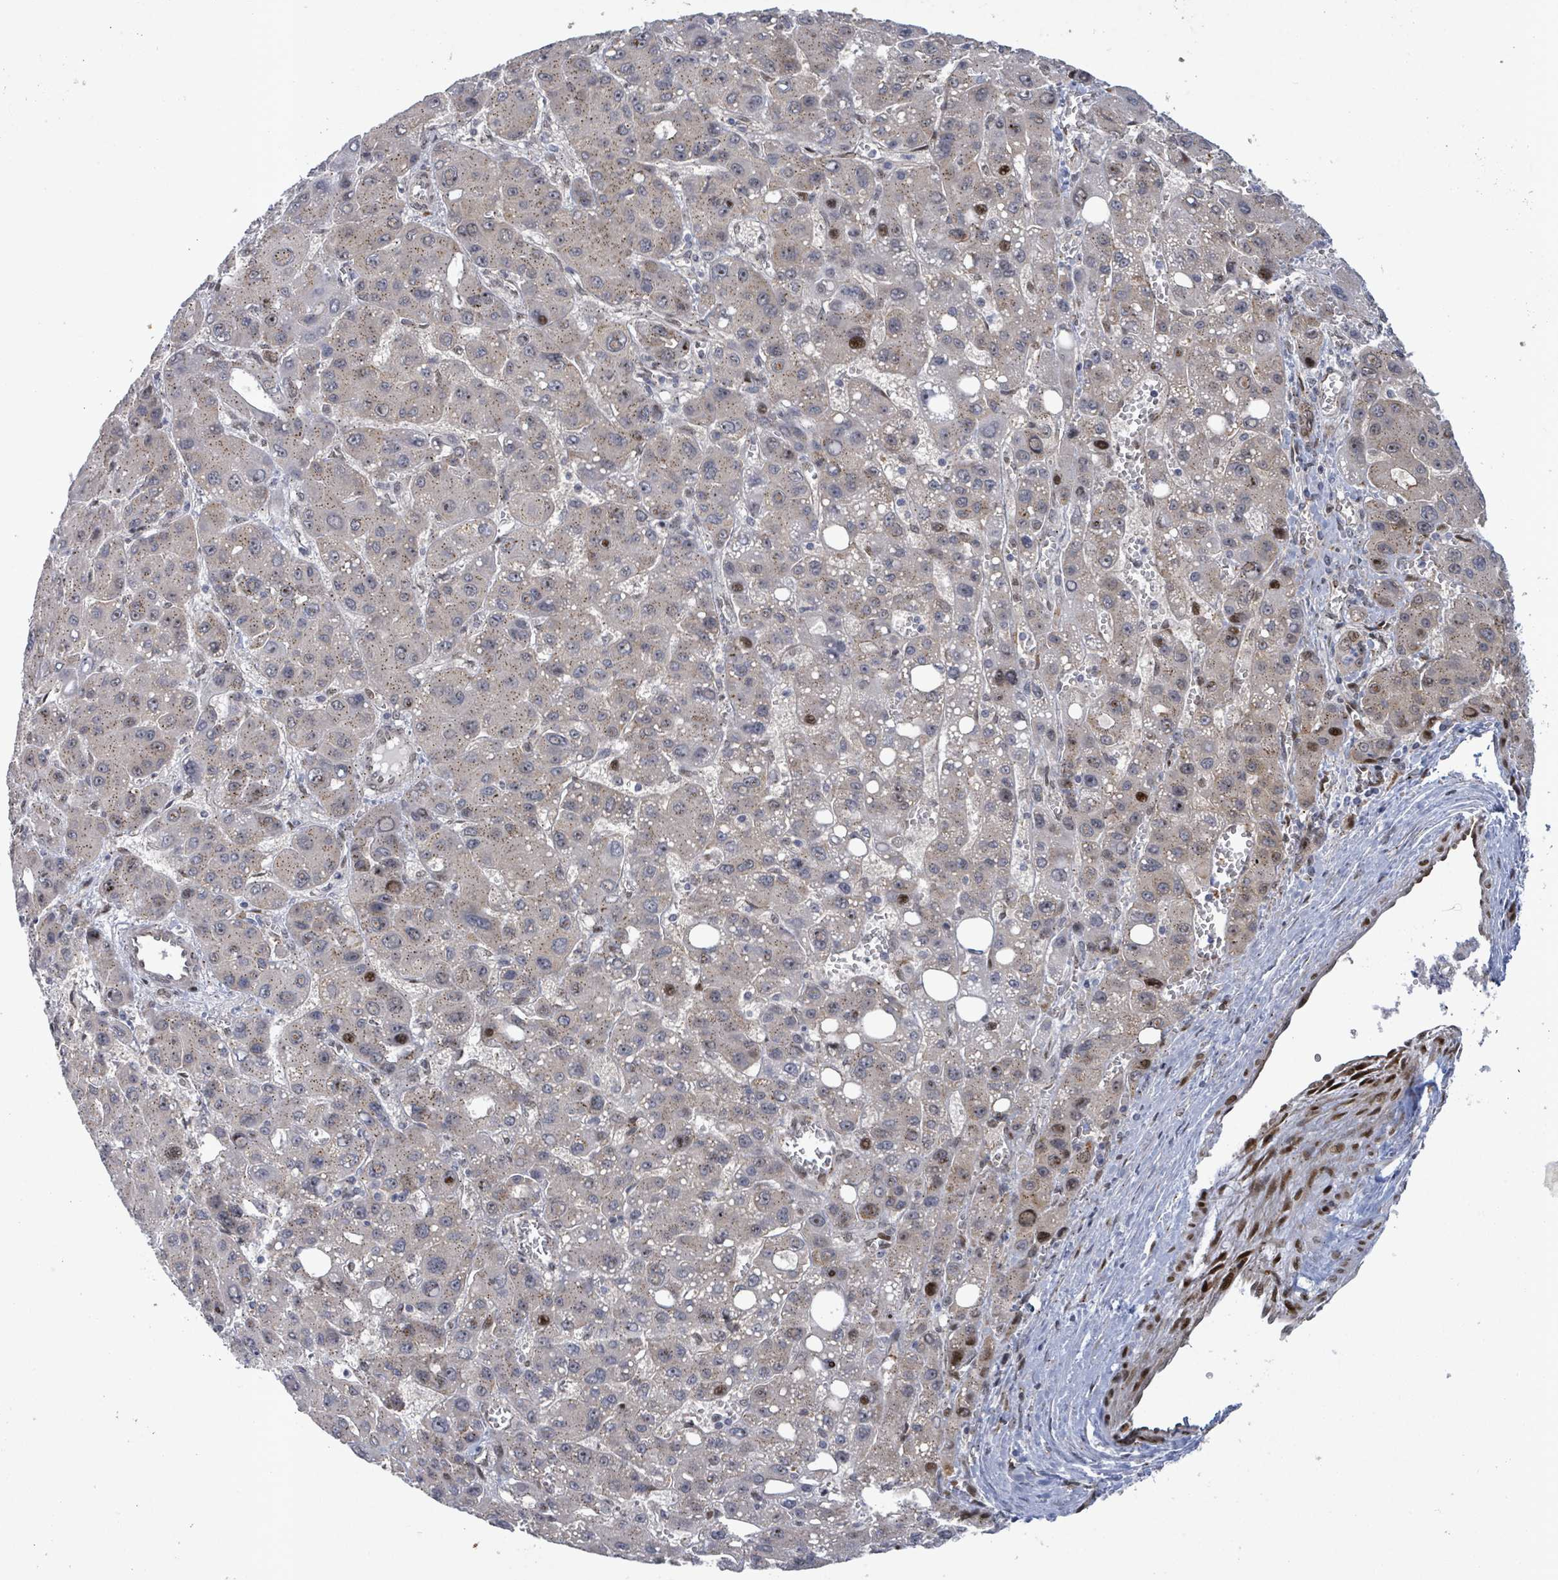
{"staining": {"intensity": "weak", "quantity": "25%-75%", "location": "cytoplasmic/membranous"}, "tissue": "liver cancer", "cell_type": "Tumor cells", "image_type": "cancer", "snomed": [{"axis": "morphology", "description": "Carcinoma, Hepatocellular, NOS"}, {"axis": "topography", "description": "Liver"}], "caption": "This photomicrograph shows immunohistochemistry staining of human liver hepatocellular carcinoma, with low weak cytoplasmic/membranous expression in about 25%-75% of tumor cells.", "gene": "TUSC1", "patient": {"sex": "male", "age": 55}}